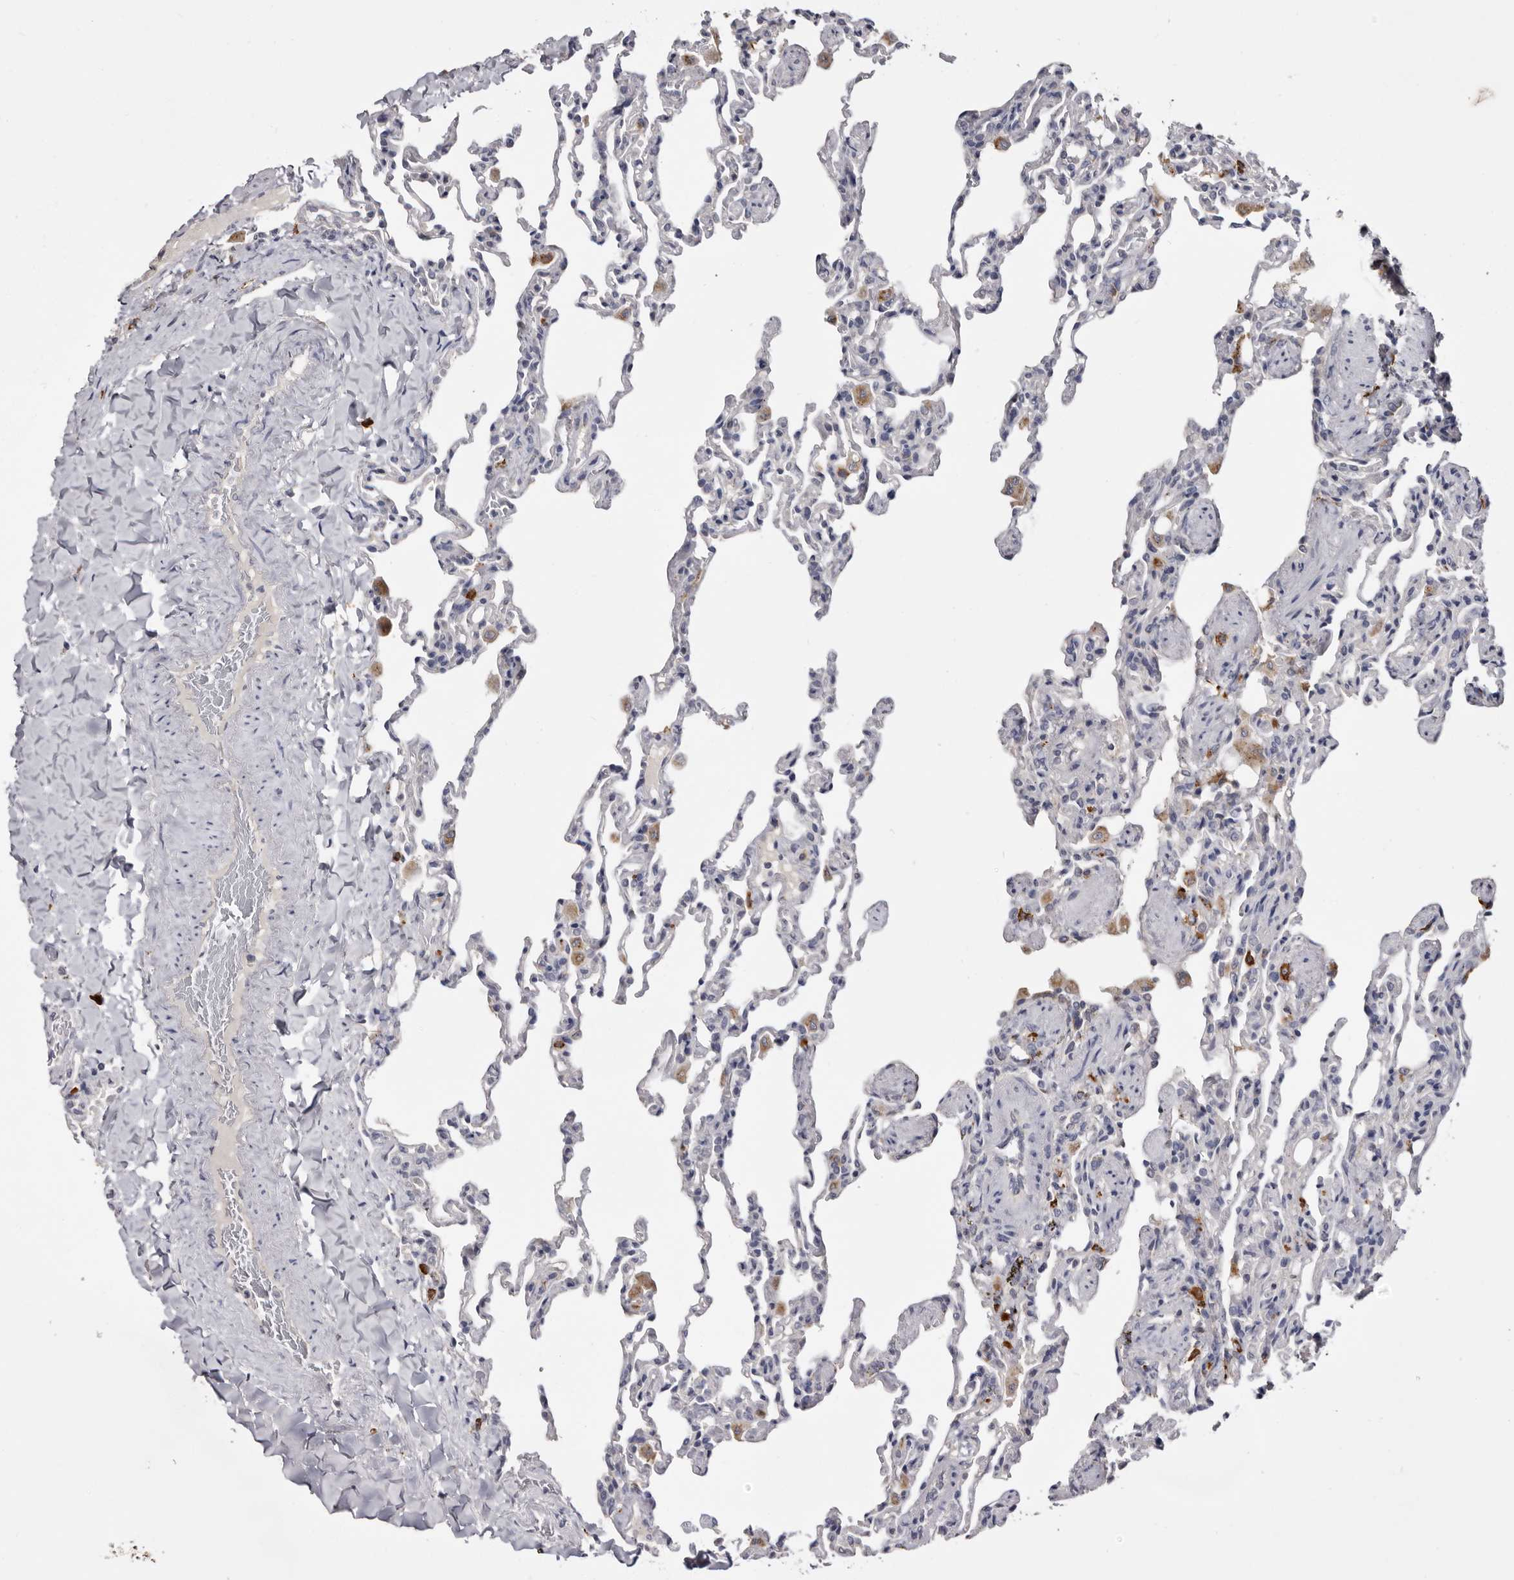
{"staining": {"intensity": "negative", "quantity": "none", "location": "none"}, "tissue": "lung", "cell_type": "Alveolar cells", "image_type": "normal", "snomed": [{"axis": "morphology", "description": "Normal tissue, NOS"}, {"axis": "topography", "description": "Lung"}], "caption": "Immunohistochemistry micrograph of benign lung: human lung stained with DAB (3,3'-diaminobenzidine) displays no significant protein staining in alveolar cells.", "gene": "DAP", "patient": {"sex": "male", "age": 20}}